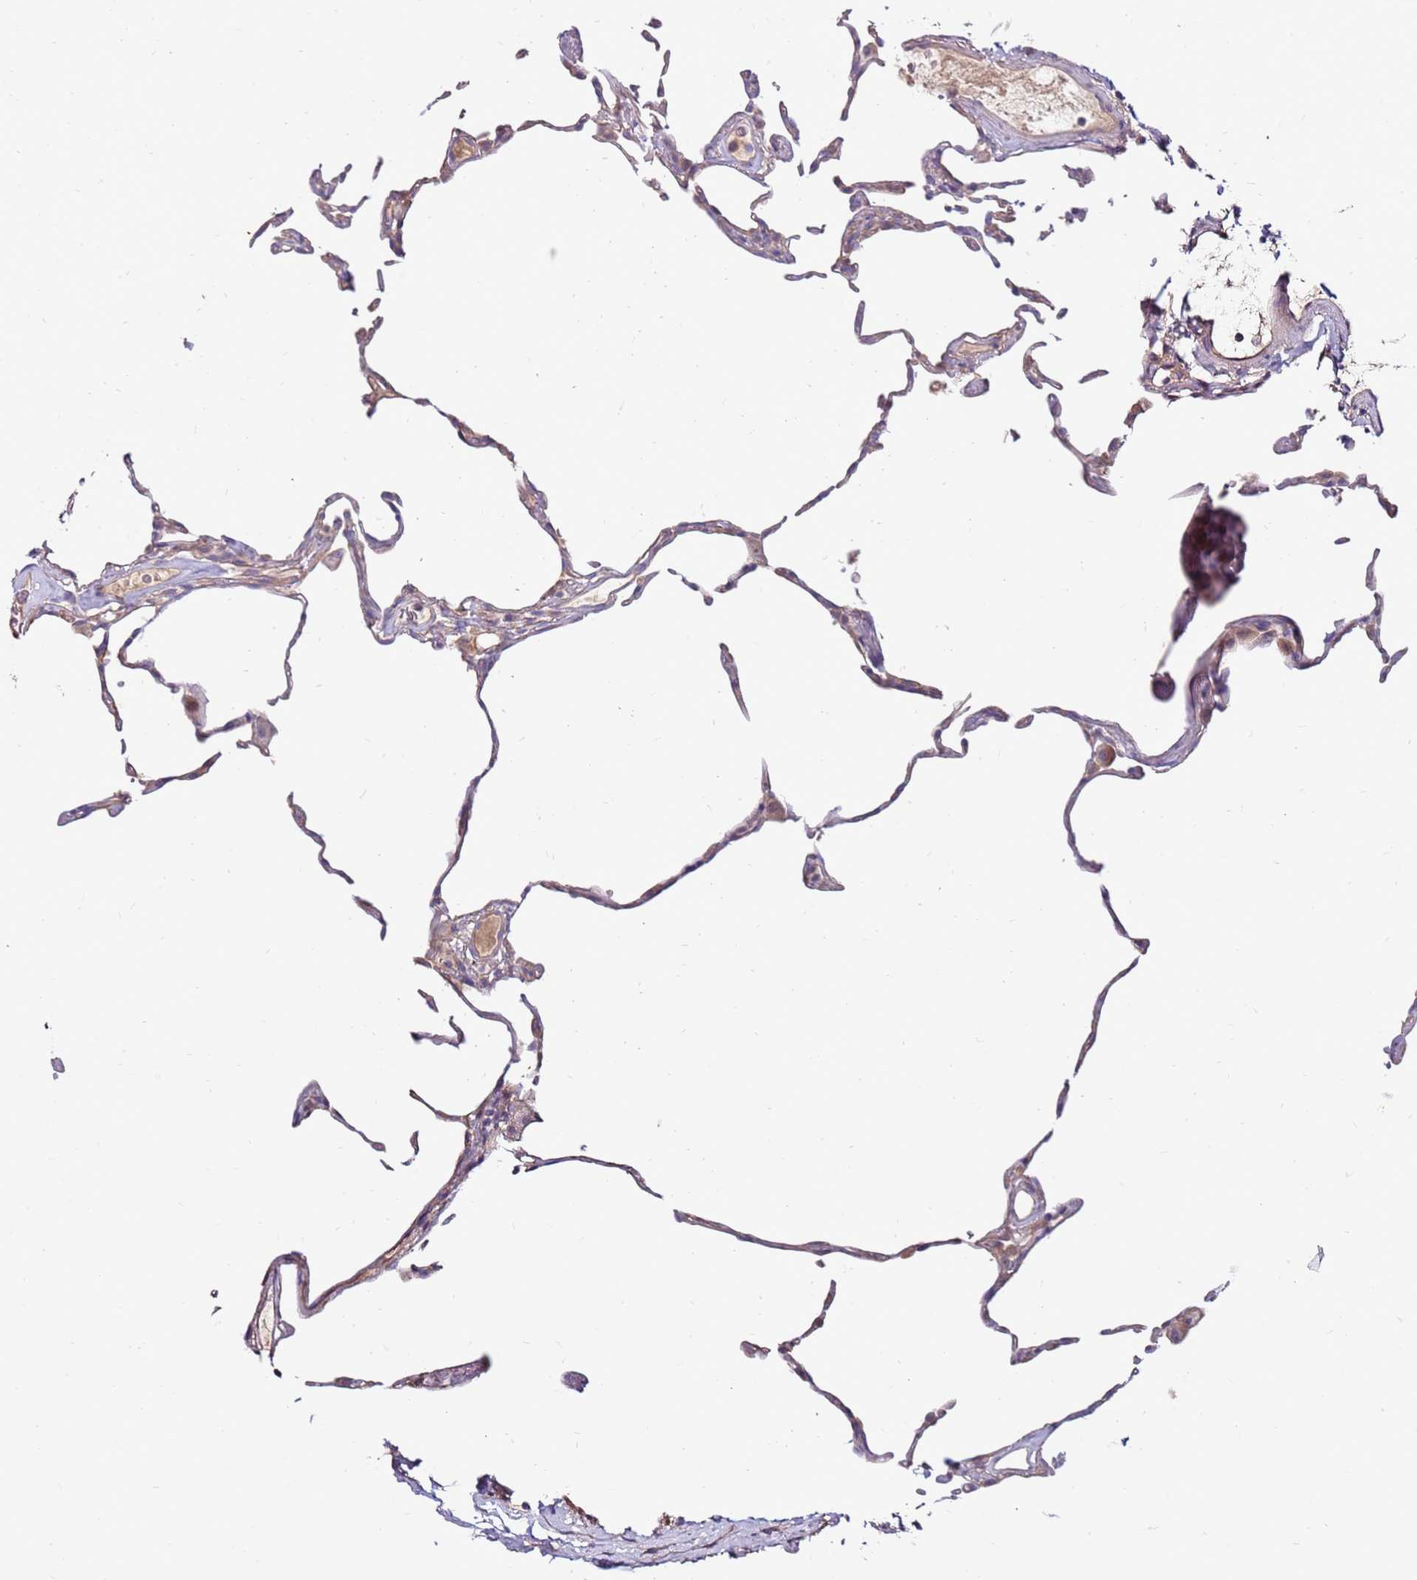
{"staining": {"intensity": "negative", "quantity": "none", "location": "none"}, "tissue": "lung", "cell_type": "Alveolar cells", "image_type": "normal", "snomed": [{"axis": "morphology", "description": "Normal tissue, NOS"}, {"axis": "topography", "description": "Lung"}], "caption": "A photomicrograph of human lung is negative for staining in alveolar cells. (Stains: DAB immunohistochemistry with hematoxylin counter stain, Microscopy: brightfield microscopy at high magnification).", "gene": "SLC44A4", "patient": {"sex": "female", "age": 57}}